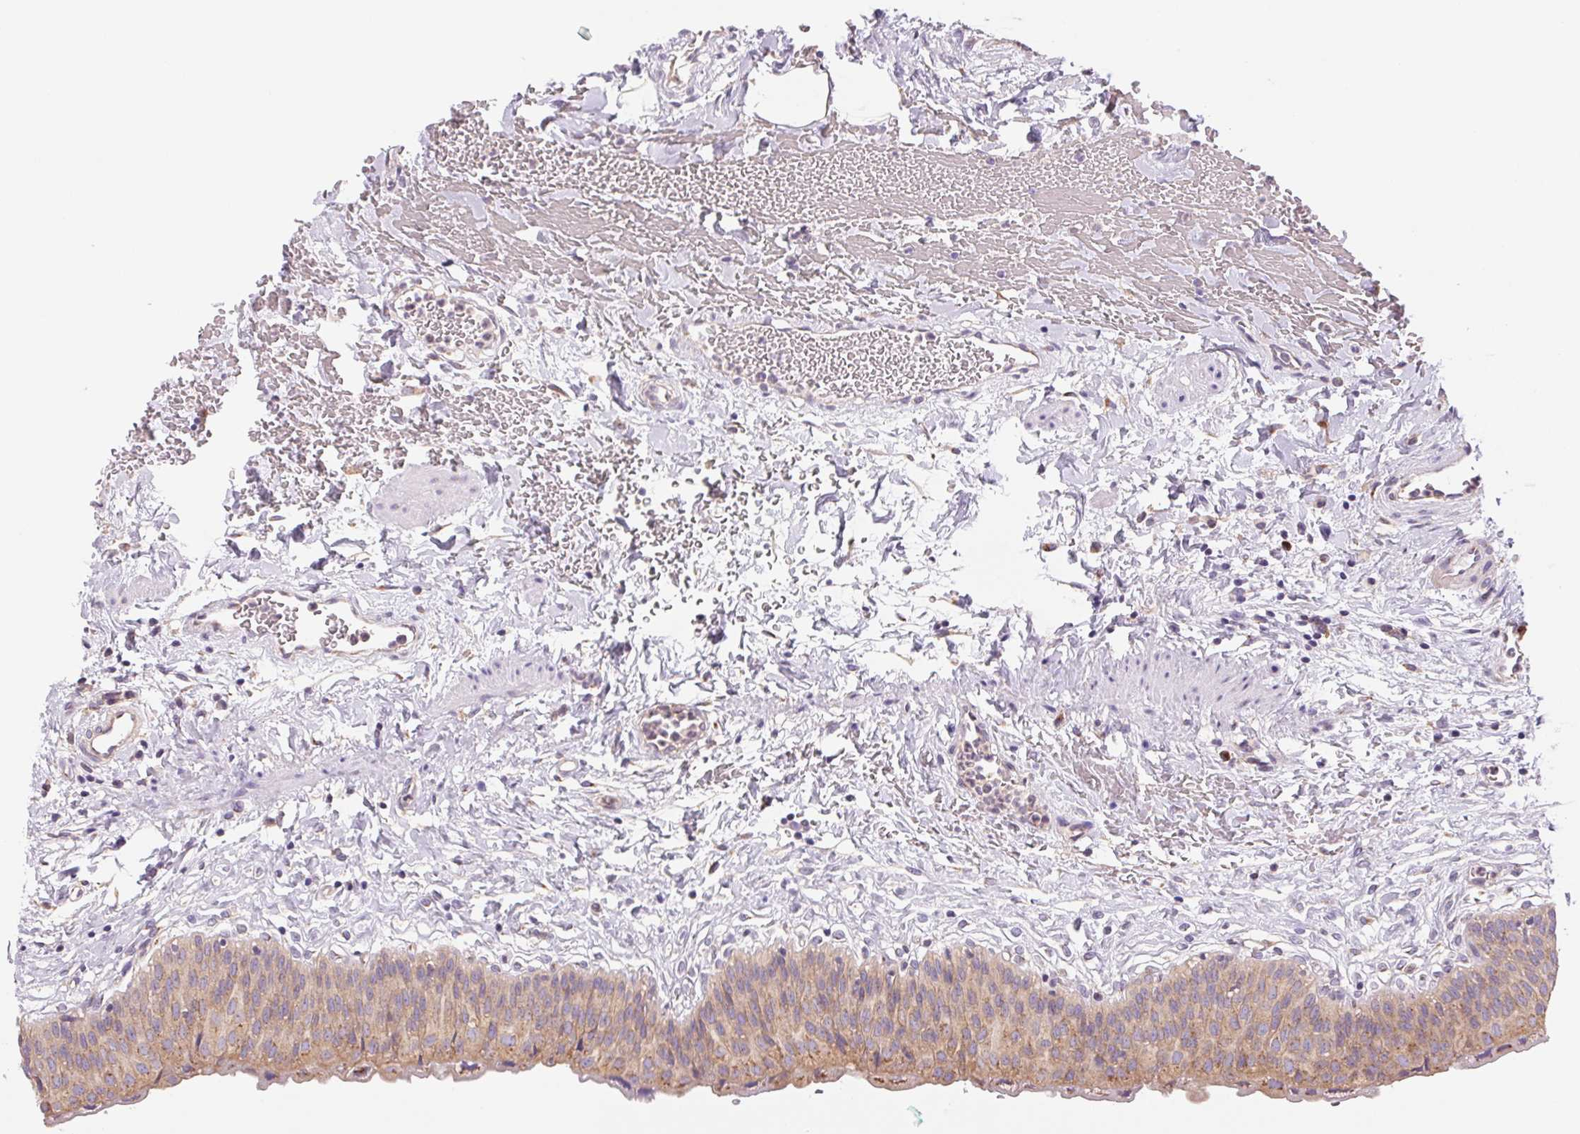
{"staining": {"intensity": "weak", "quantity": ">75%", "location": "cytoplasmic/membranous"}, "tissue": "urinary bladder", "cell_type": "Urothelial cells", "image_type": "normal", "snomed": [{"axis": "morphology", "description": "Normal tissue, NOS"}, {"axis": "topography", "description": "Urinary bladder"}], "caption": "Immunohistochemistry (IHC) photomicrograph of unremarkable urinary bladder stained for a protein (brown), which reveals low levels of weak cytoplasmic/membranous staining in approximately >75% of urothelial cells.", "gene": "RAB1A", "patient": {"sex": "male", "age": 55}}